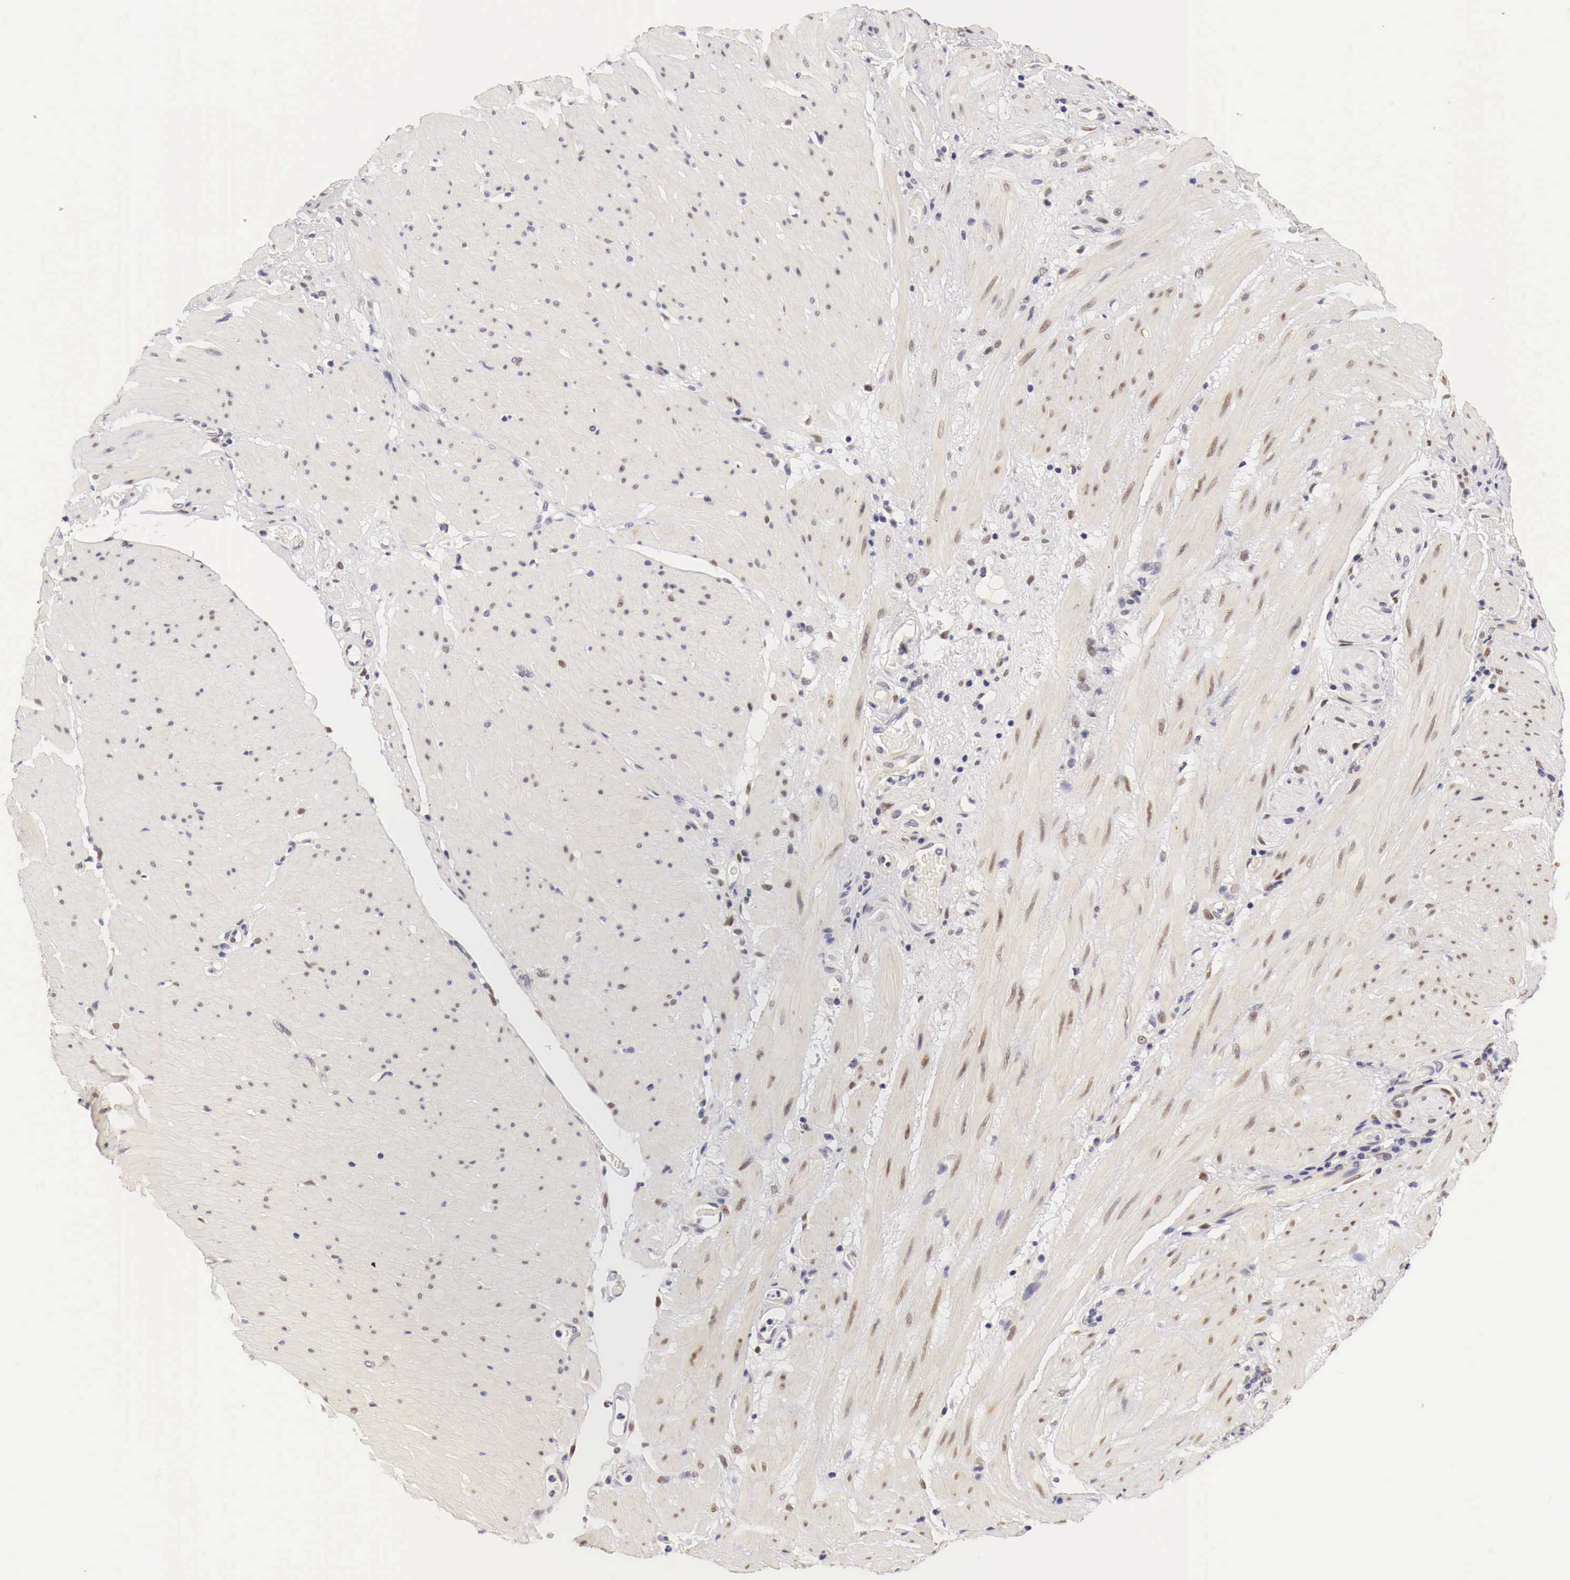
{"staining": {"intensity": "negative", "quantity": "none", "location": "none"}, "tissue": "stomach cancer", "cell_type": "Tumor cells", "image_type": "cancer", "snomed": [{"axis": "morphology", "description": "Adenocarcinoma, NOS"}, {"axis": "topography", "description": "Stomach, lower"}], "caption": "The photomicrograph reveals no staining of tumor cells in stomach cancer.", "gene": "CASP3", "patient": {"sex": "male", "age": 88}}